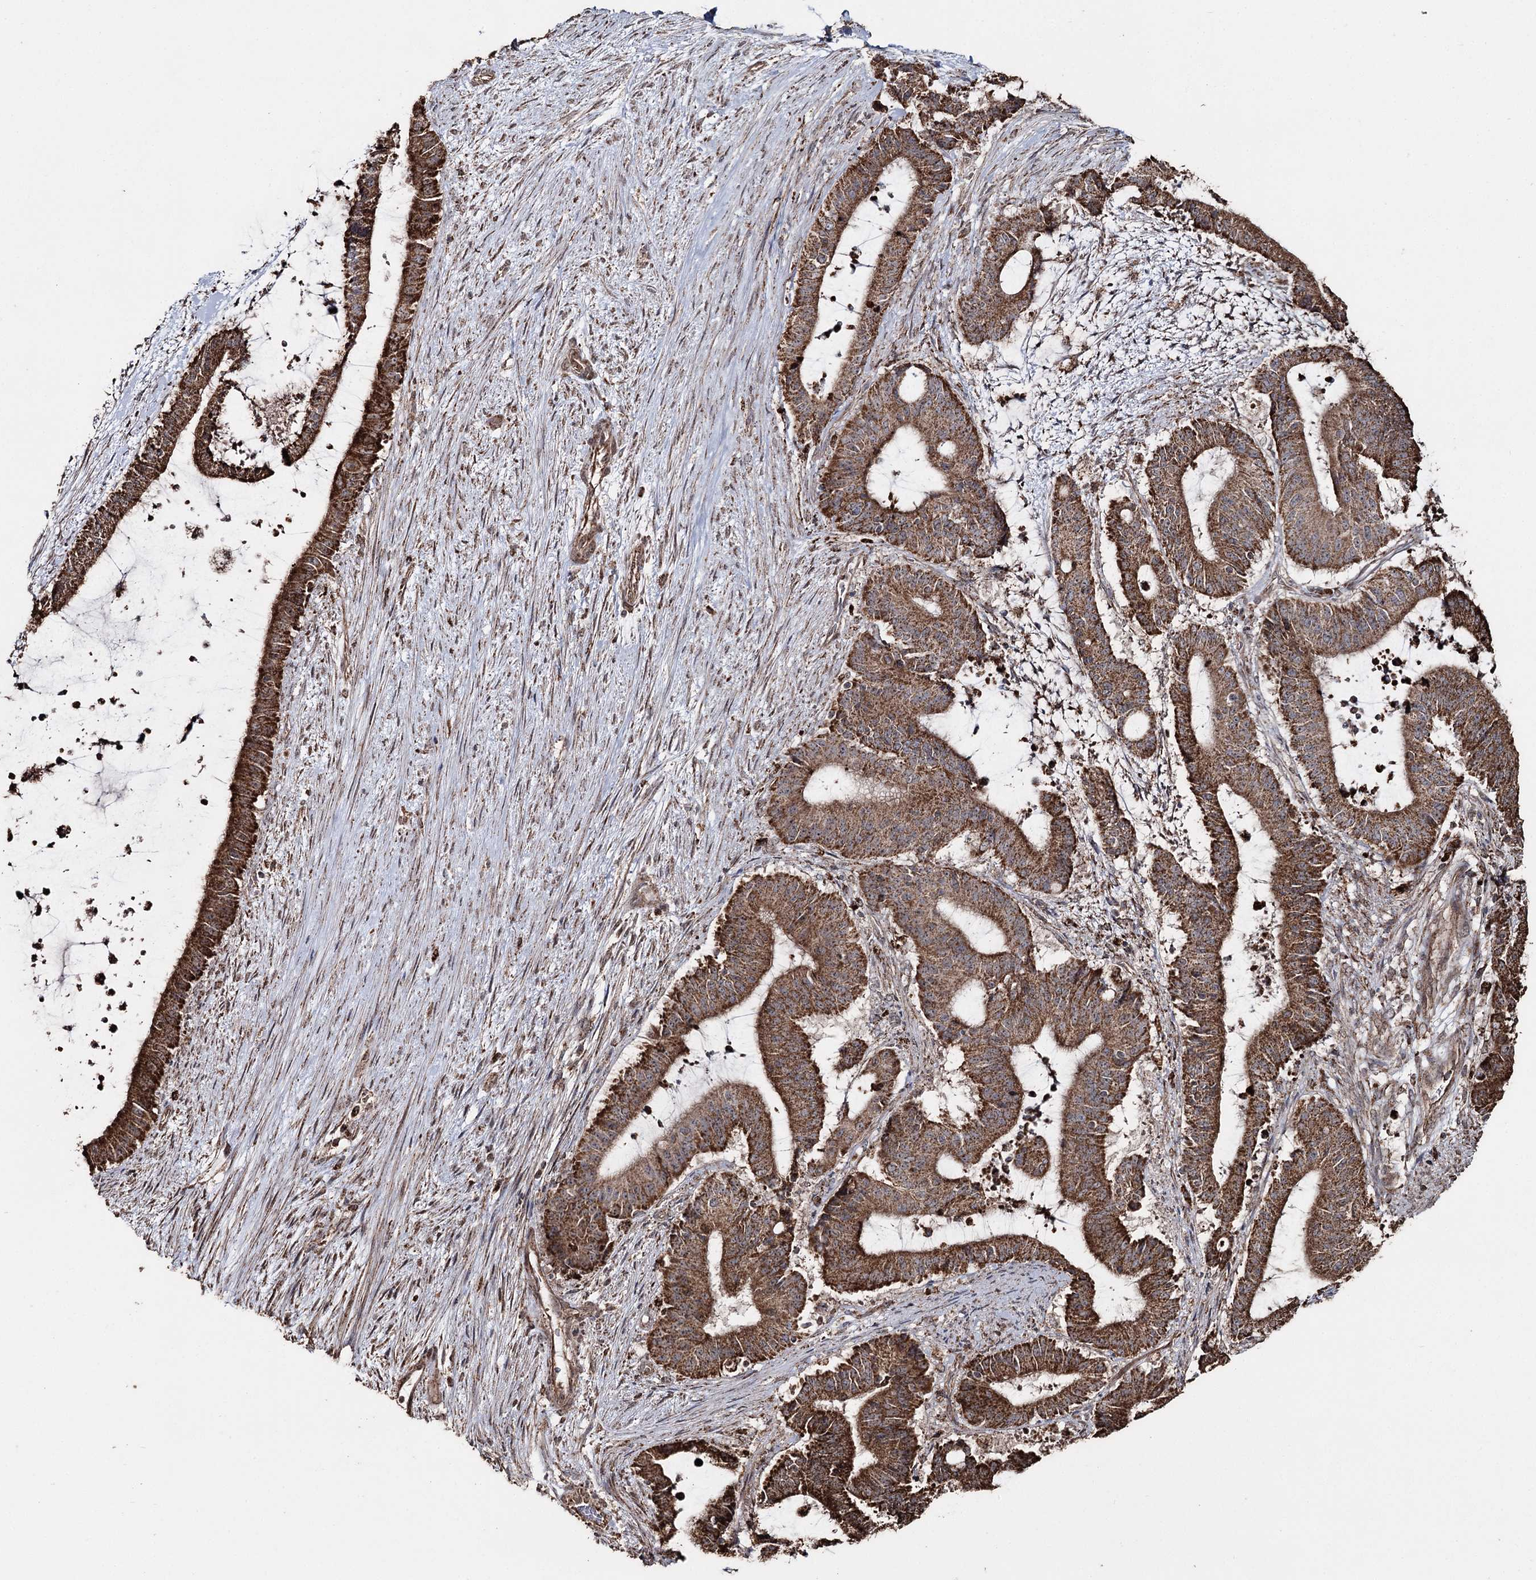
{"staining": {"intensity": "strong", "quantity": ">75%", "location": "cytoplasmic/membranous"}, "tissue": "liver cancer", "cell_type": "Tumor cells", "image_type": "cancer", "snomed": [{"axis": "morphology", "description": "Normal tissue, NOS"}, {"axis": "morphology", "description": "Cholangiocarcinoma"}, {"axis": "topography", "description": "Liver"}, {"axis": "topography", "description": "Peripheral nerve tissue"}], "caption": "A brown stain labels strong cytoplasmic/membranous staining of a protein in human liver cancer (cholangiocarcinoma) tumor cells. (Brightfield microscopy of DAB IHC at high magnification).", "gene": "SLF2", "patient": {"sex": "female", "age": 73}}